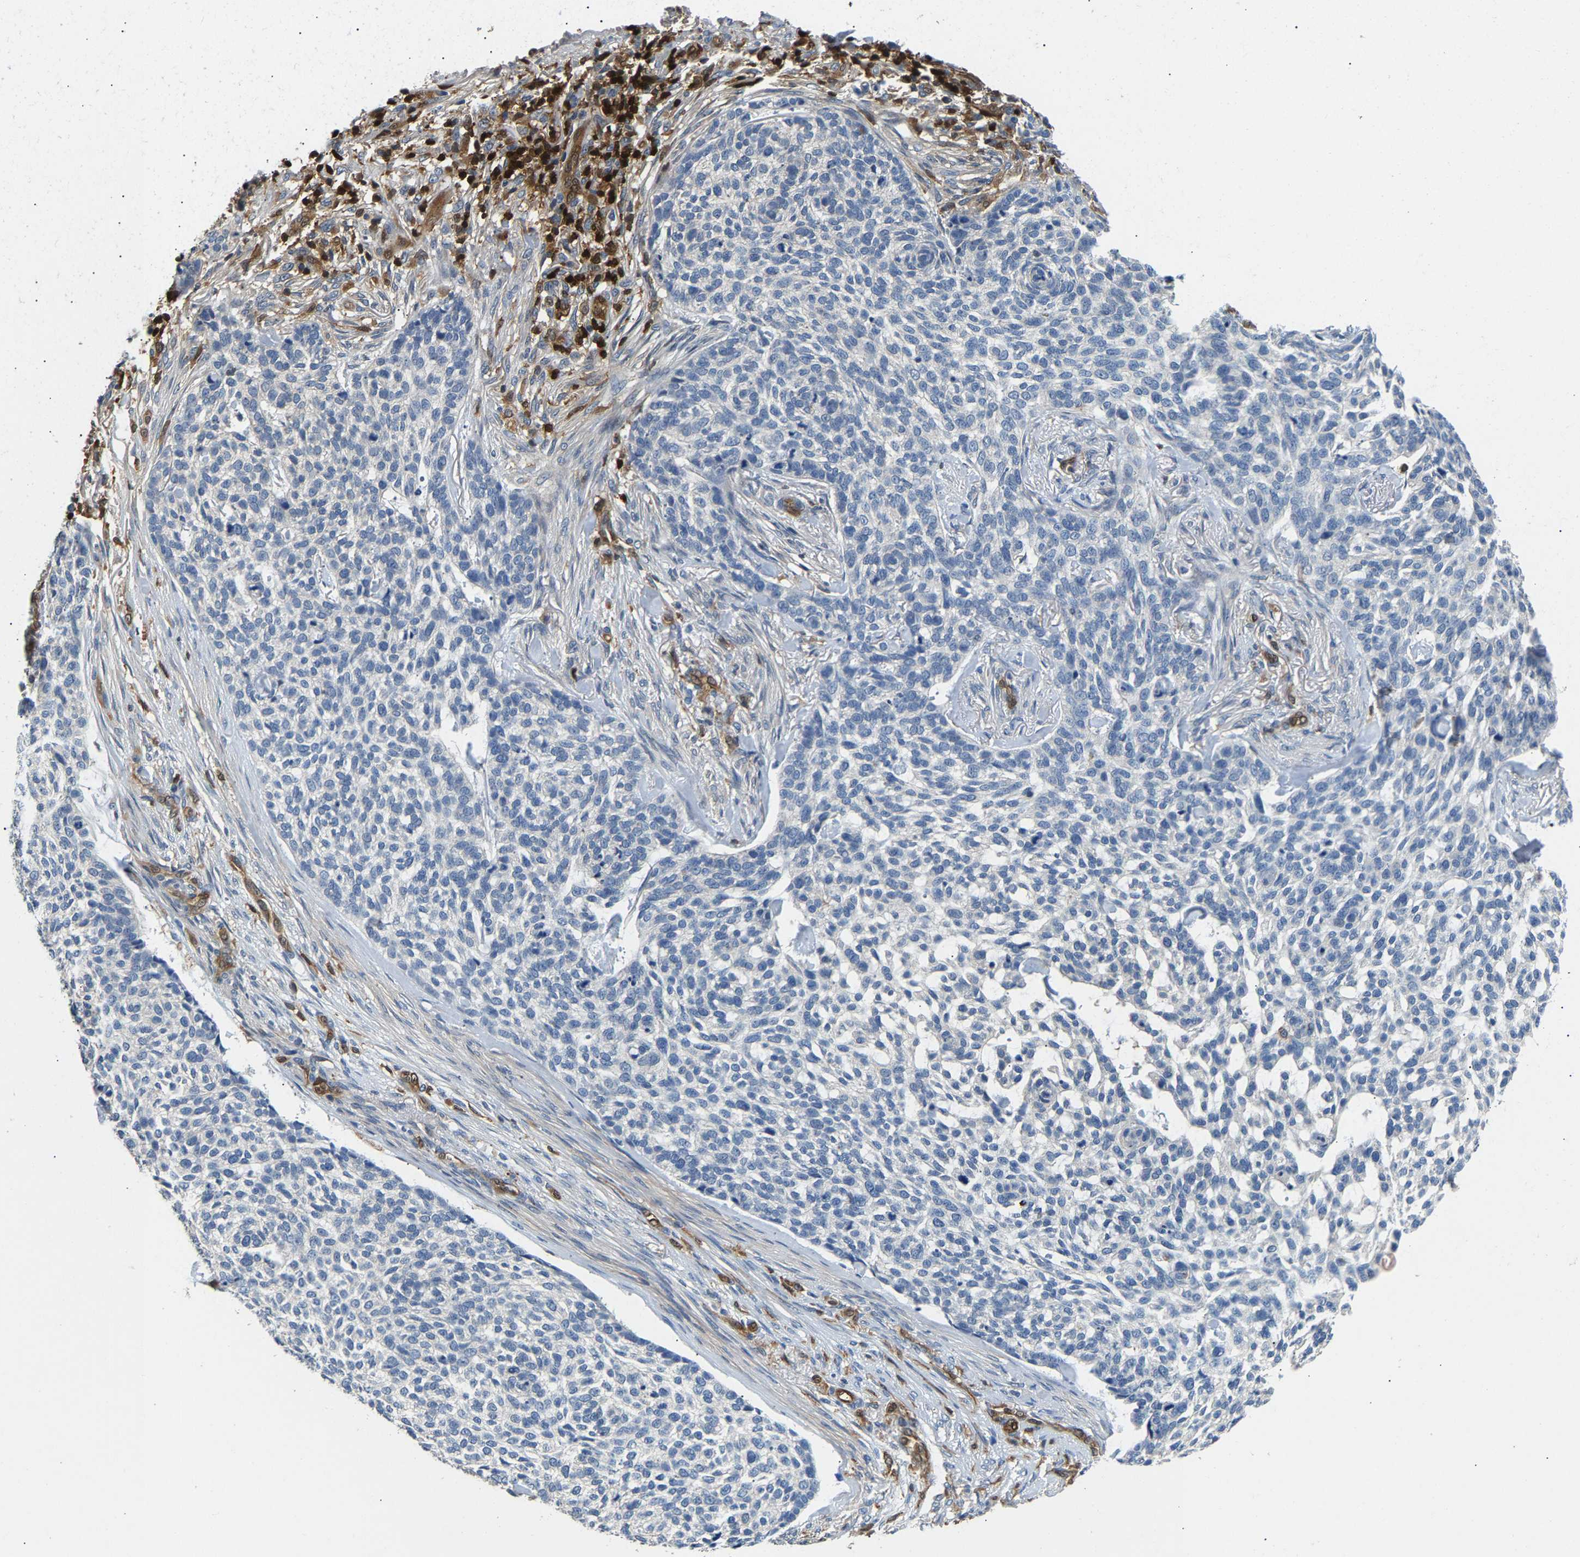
{"staining": {"intensity": "negative", "quantity": "none", "location": "none"}, "tissue": "skin cancer", "cell_type": "Tumor cells", "image_type": "cancer", "snomed": [{"axis": "morphology", "description": "Basal cell carcinoma"}, {"axis": "topography", "description": "Skin"}], "caption": "This is a micrograph of IHC staining of skin cancer (basal cell carcinoma), which shows no staining in tumor cells.", "gene": "GIMAP7", "patient": {"sex": "female", "age": 64}}